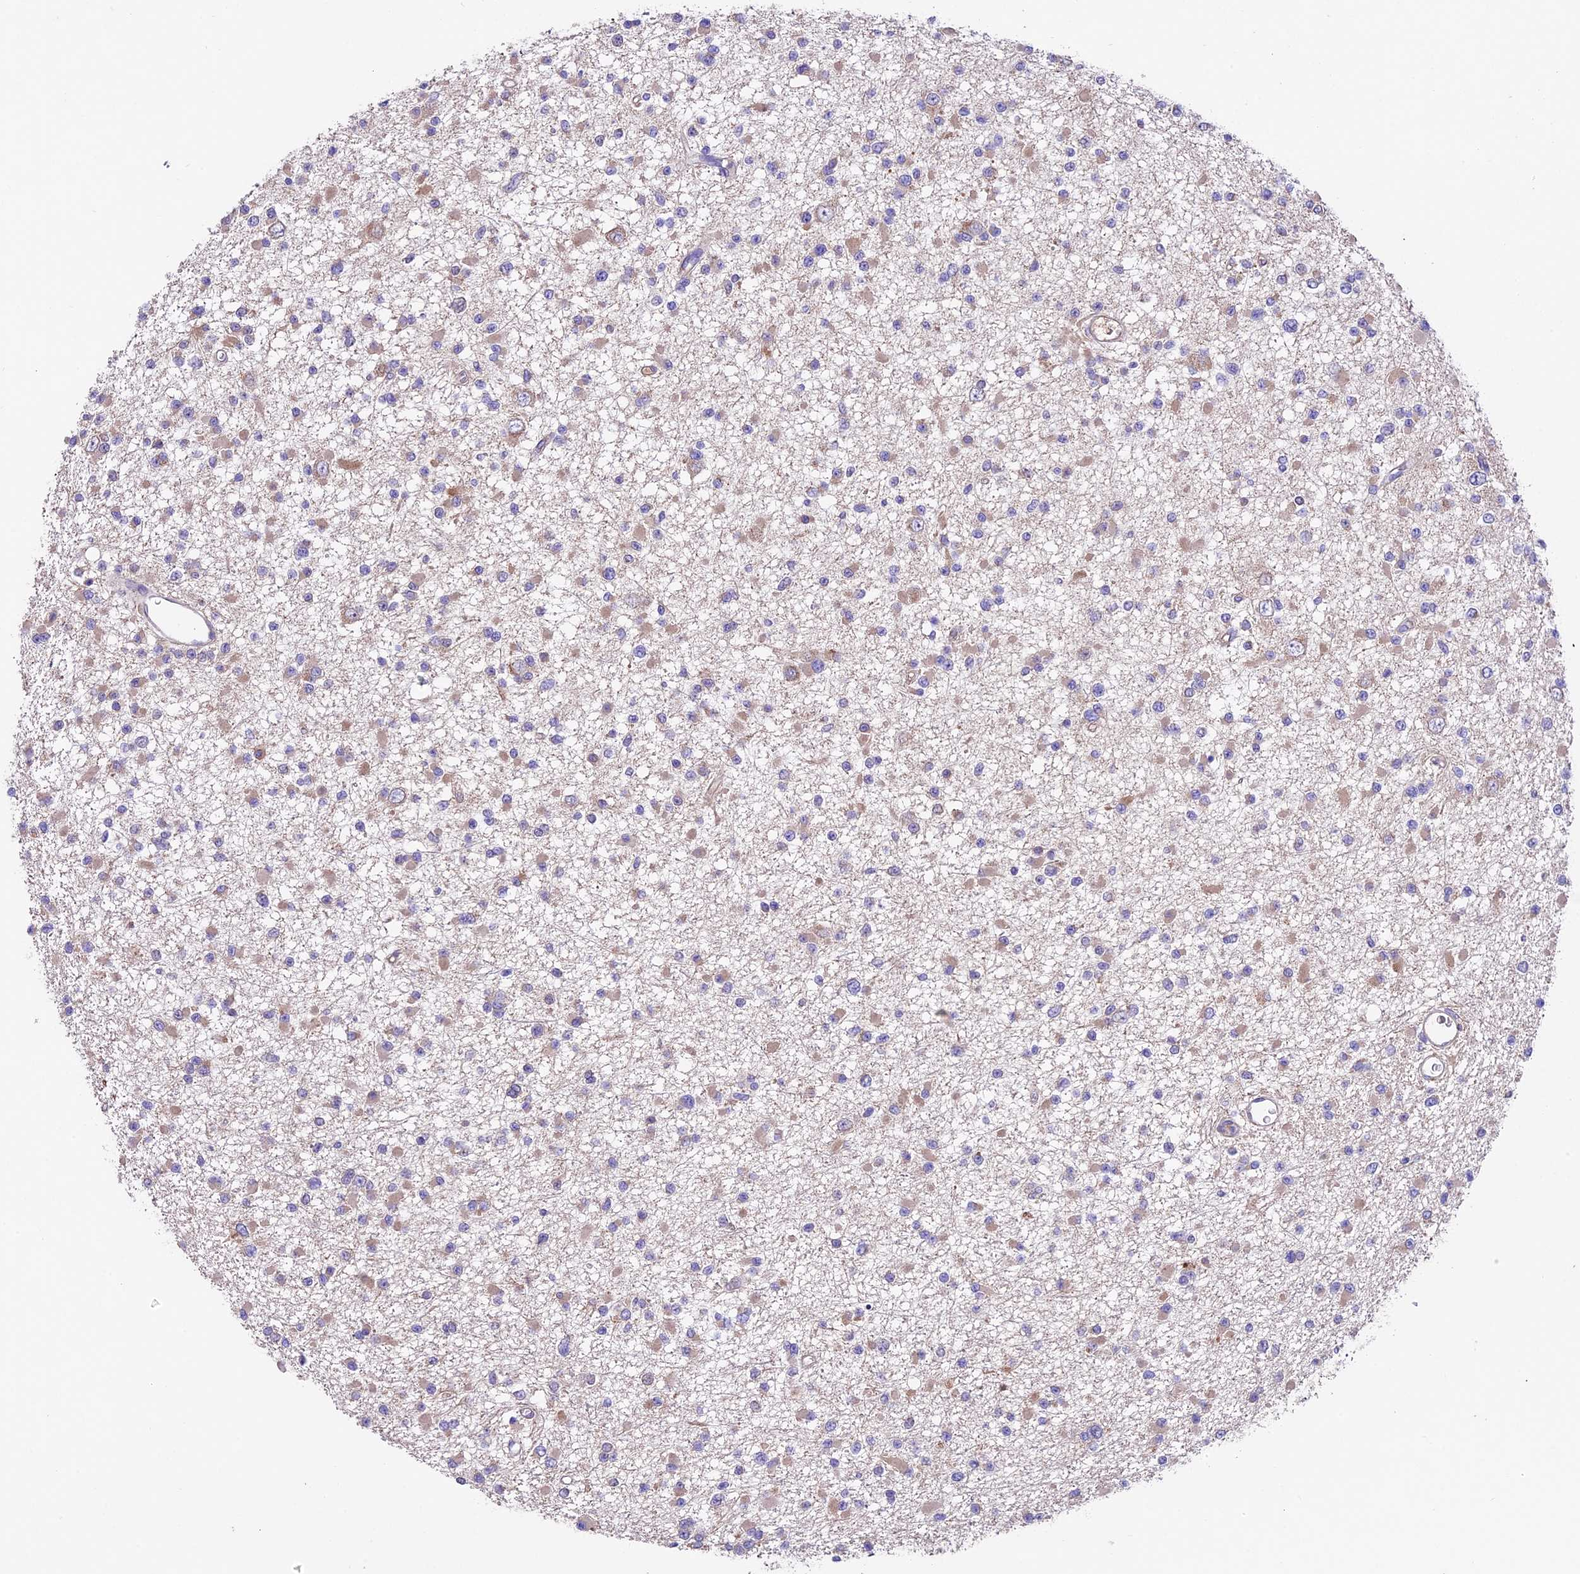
{"staining": {"intensity": "weak", "quantity": "25%-75%", "location": "cytoplasmic/membranous"}, "tissue": "glioma", "cell_type": "Tumor cells", "image_type": "cancer", "snomed": [{"axis": "morphology", "description": "Glioma, malignant, Low grade"}, {"axis": "topography", "description": "Brain"}], "caption": "Immunohistochemistry (IHC) of human glioma demonstrates low levels of weak cytoplasmic/membranous expression in about 25%-75% of tumor cells.", "gene": "SBNO2", "patient": {"sex": "female", "age": 22}}